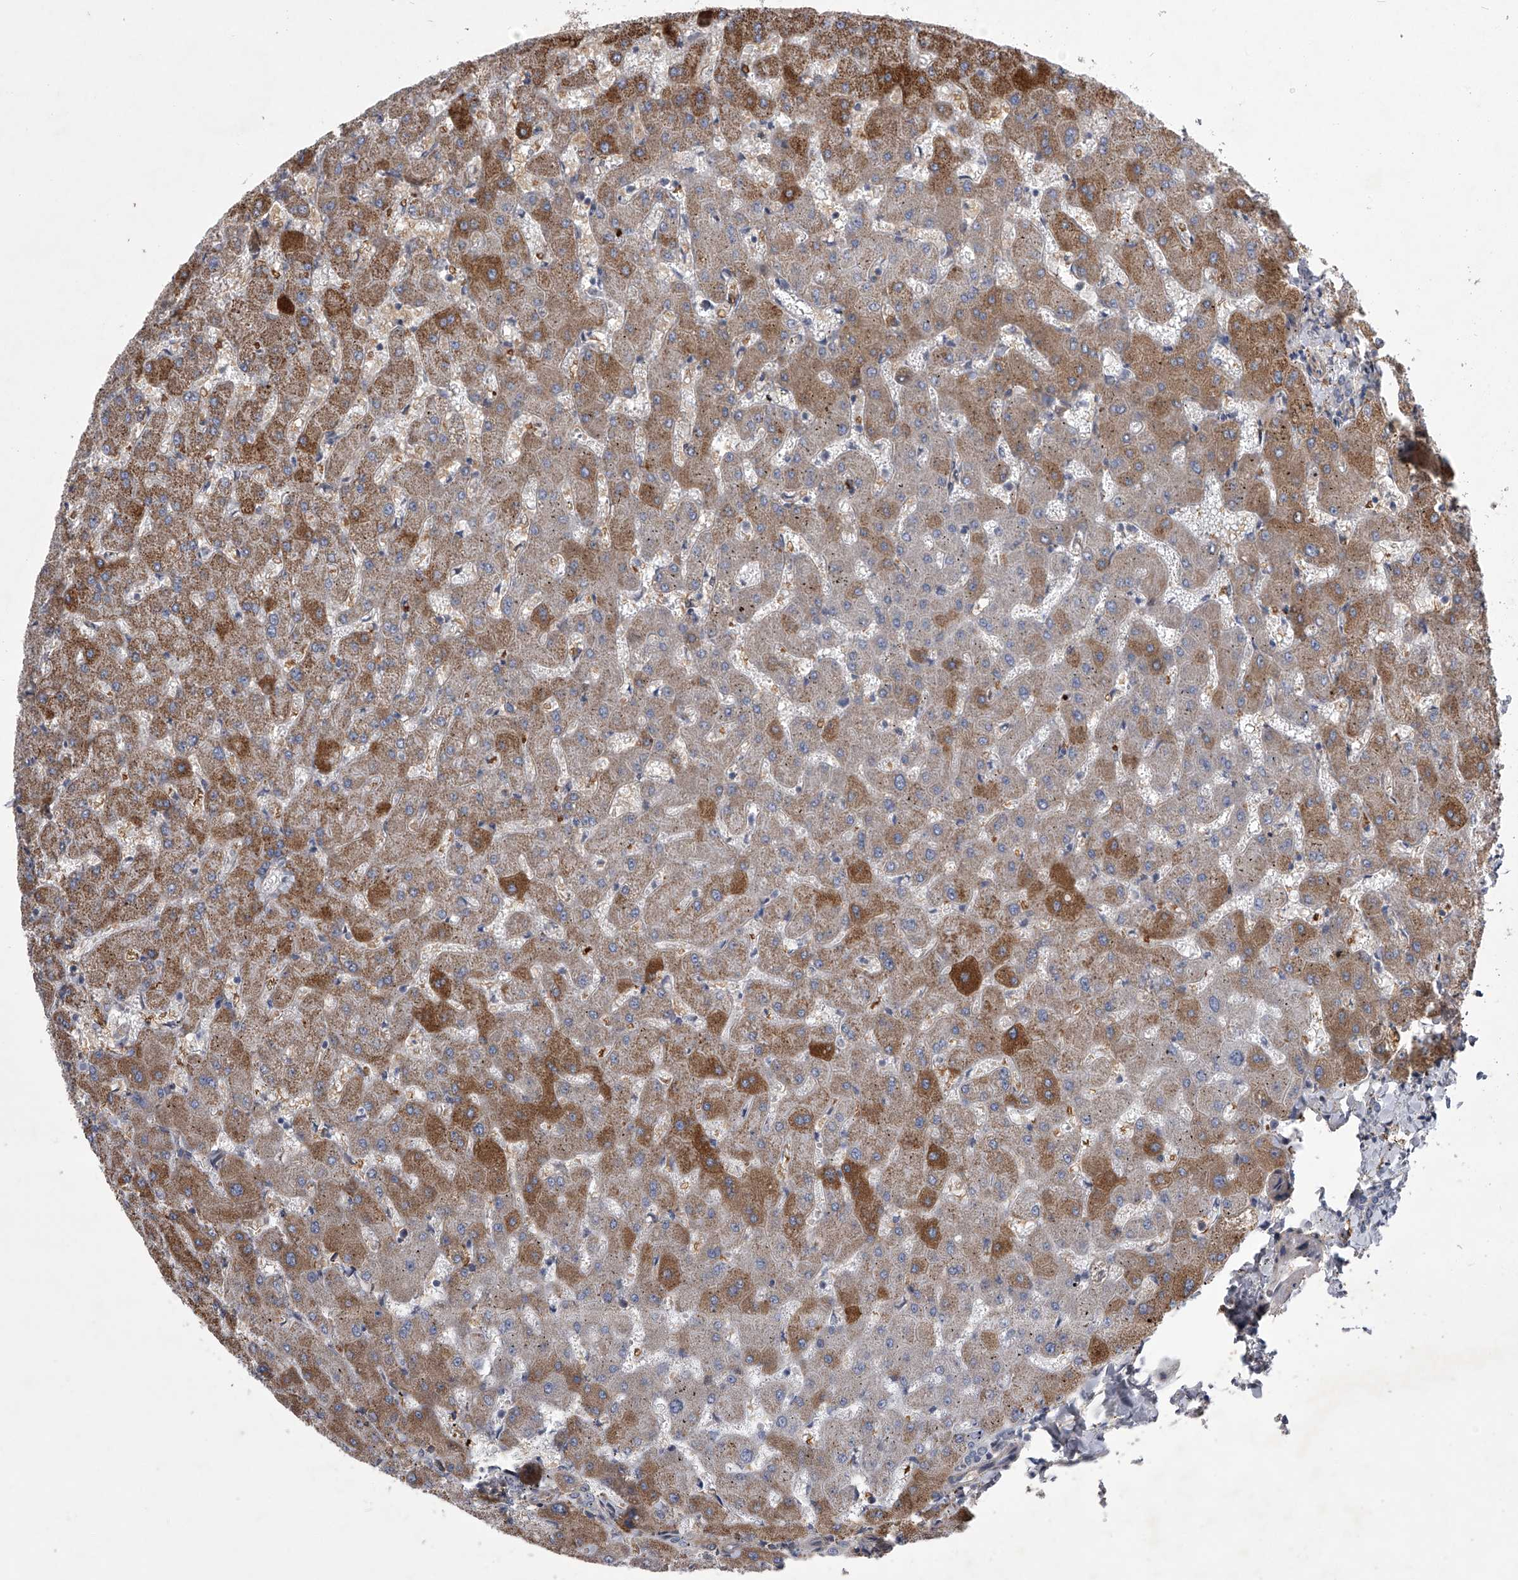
{"staining": {"intensity": "negative", "quantity": "none", "location": "none"}, "tissue": "liver", "cell_type": "Cholangiocytes", "image_type": "normal", "snomed": [{"axis": "morphology", "description": "Normal tissue, NOS"}, {"axis": "topography", "description": "Liver"}], "caption": "This photomicrograph is of benign liver stained with immunohistochemistry to label a protein in brown with the nuclei are counter-stained blue. There is no staining in cholangiocytes.", "gene": "HEATR6", "patient": {"sex": "female", "age": 63}}